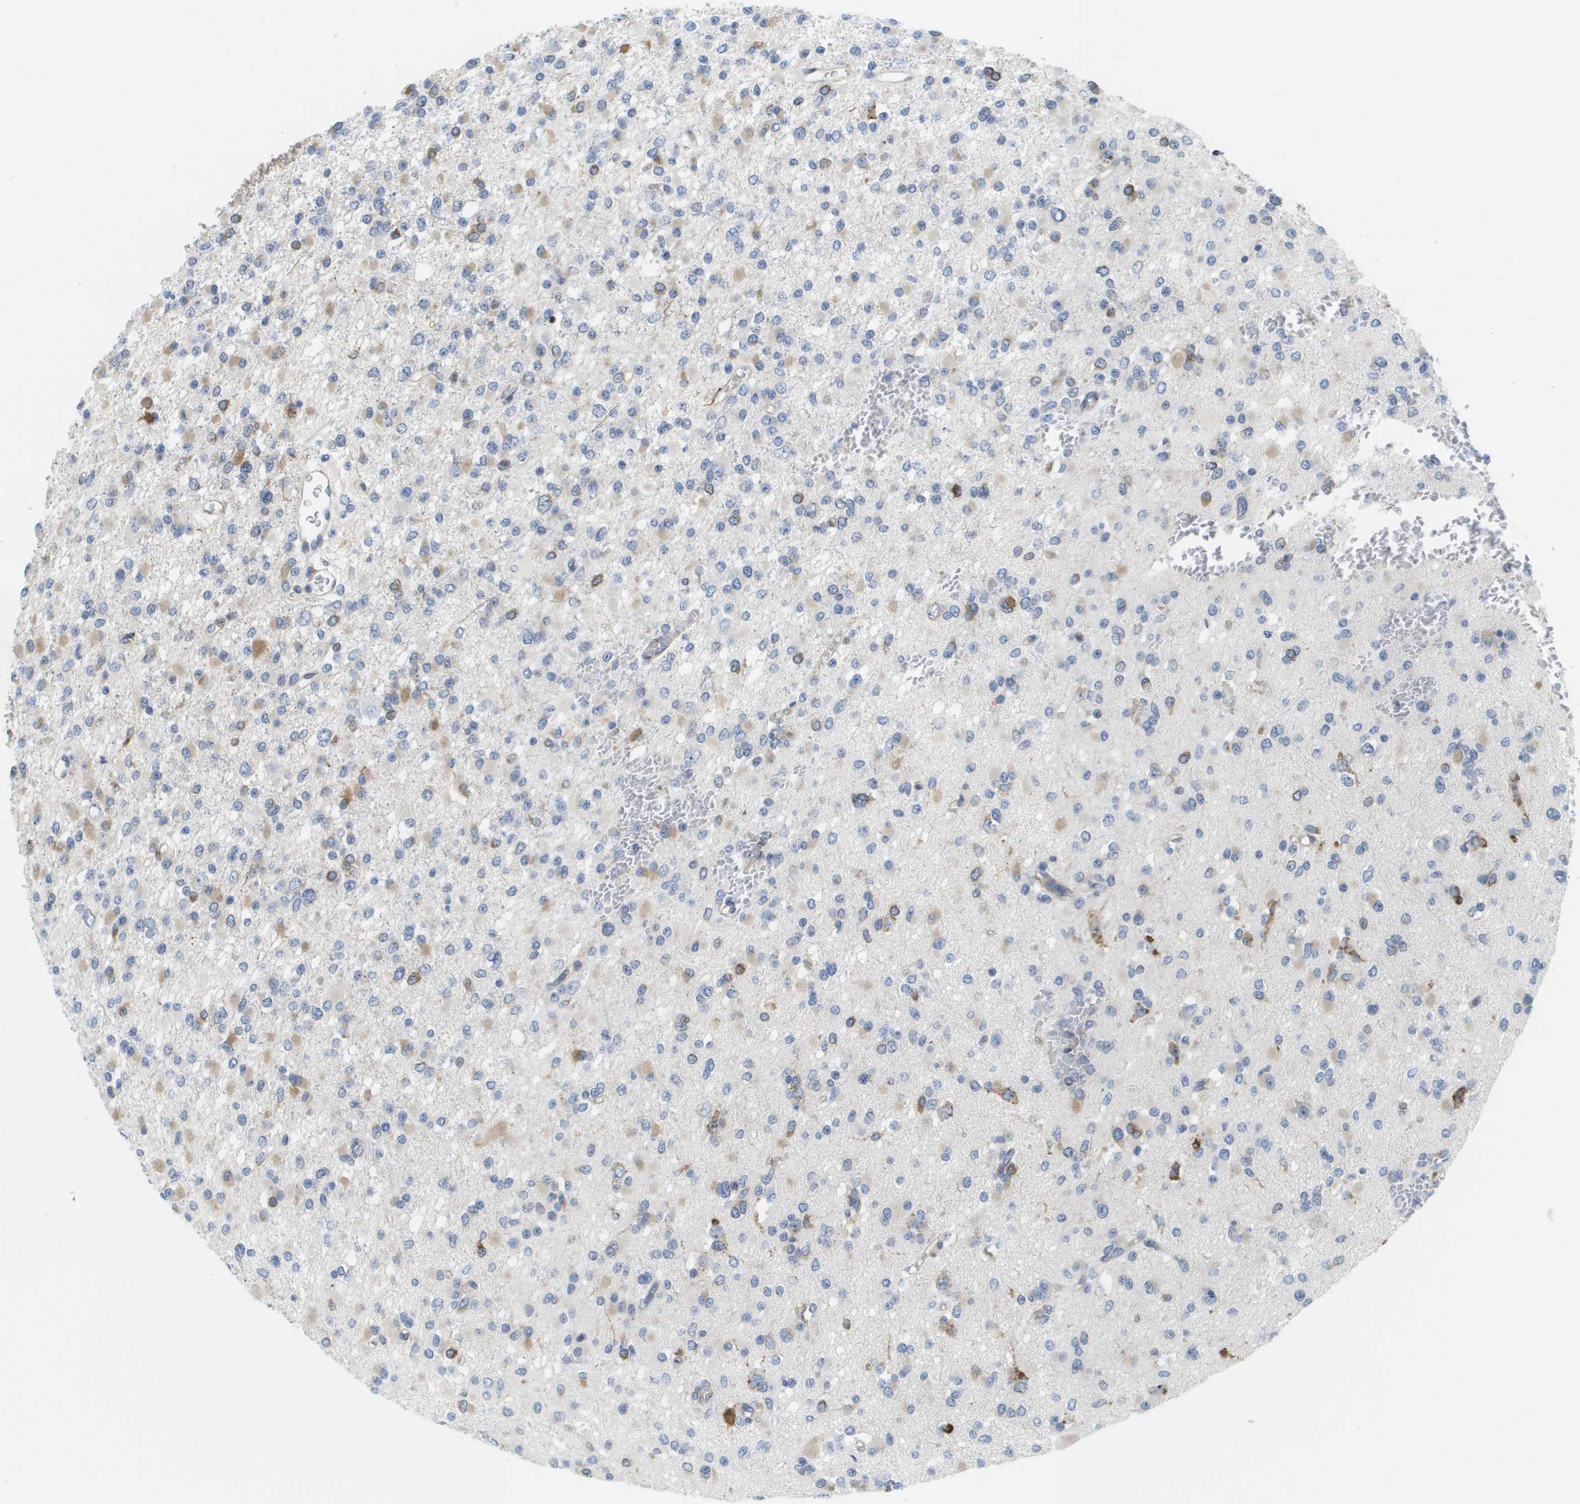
{"staining": {"intensity": "weak", "quantity": "<25%", "location": "cytoplasmic/membranous"}, "tissue": "glioma", "cell_type": "Tumor cells", "image_type": "cancer", "snomed": [{"axis": "morphology", "description": "Glioma, malignant, Low grade"}, {"axis": "topography", "description": "Brain"}], "caption": "A photomicrograph of human glioma is negative for staining in tumor cells.", "gene": "ST3GAL2", "patient": {"sex": "female", "age": 22}}